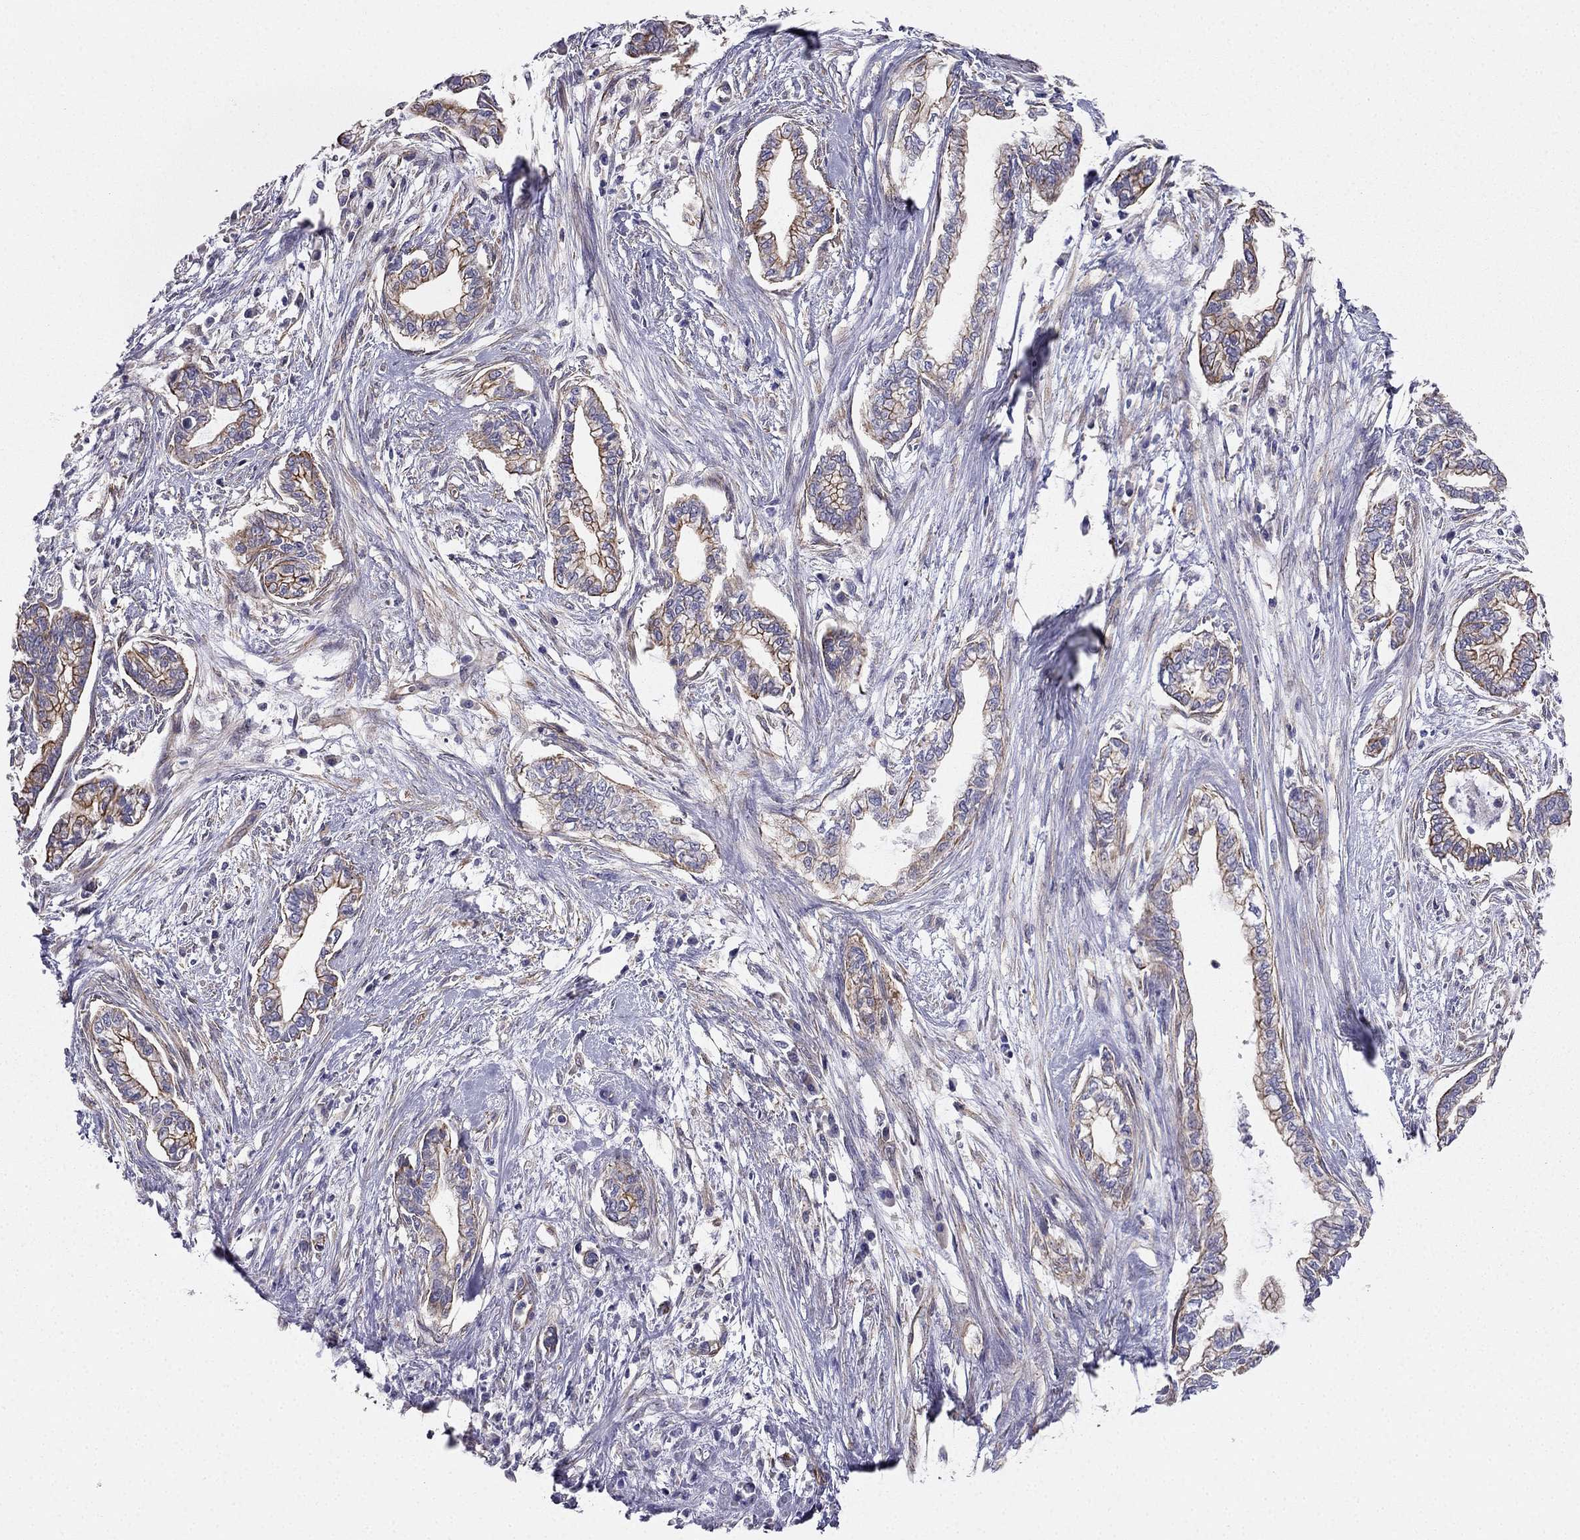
{"staining": {"intensity": "moderate", "quantity": ">75%", "location": "cytoplasmic/membranous"}, "tissue": "cervical cancer", "cell_type": "Tumor cells", "image_type": "cancer", "snomed": [{"axis": "morphology", "description": "Adenocarcinoma, NOS"}, {"axis": "topography", "description": "Cervix"}], "caption": "Immunohistochemistry (IHC) of human cervical cancer (adenocarcinoma) exhibits medium levels of moderate cytoplasmic/membranous positivity in about >75% of tumor cells.", "gene": "ENOX1", "patient": {"sex": "female", "age": 62}}